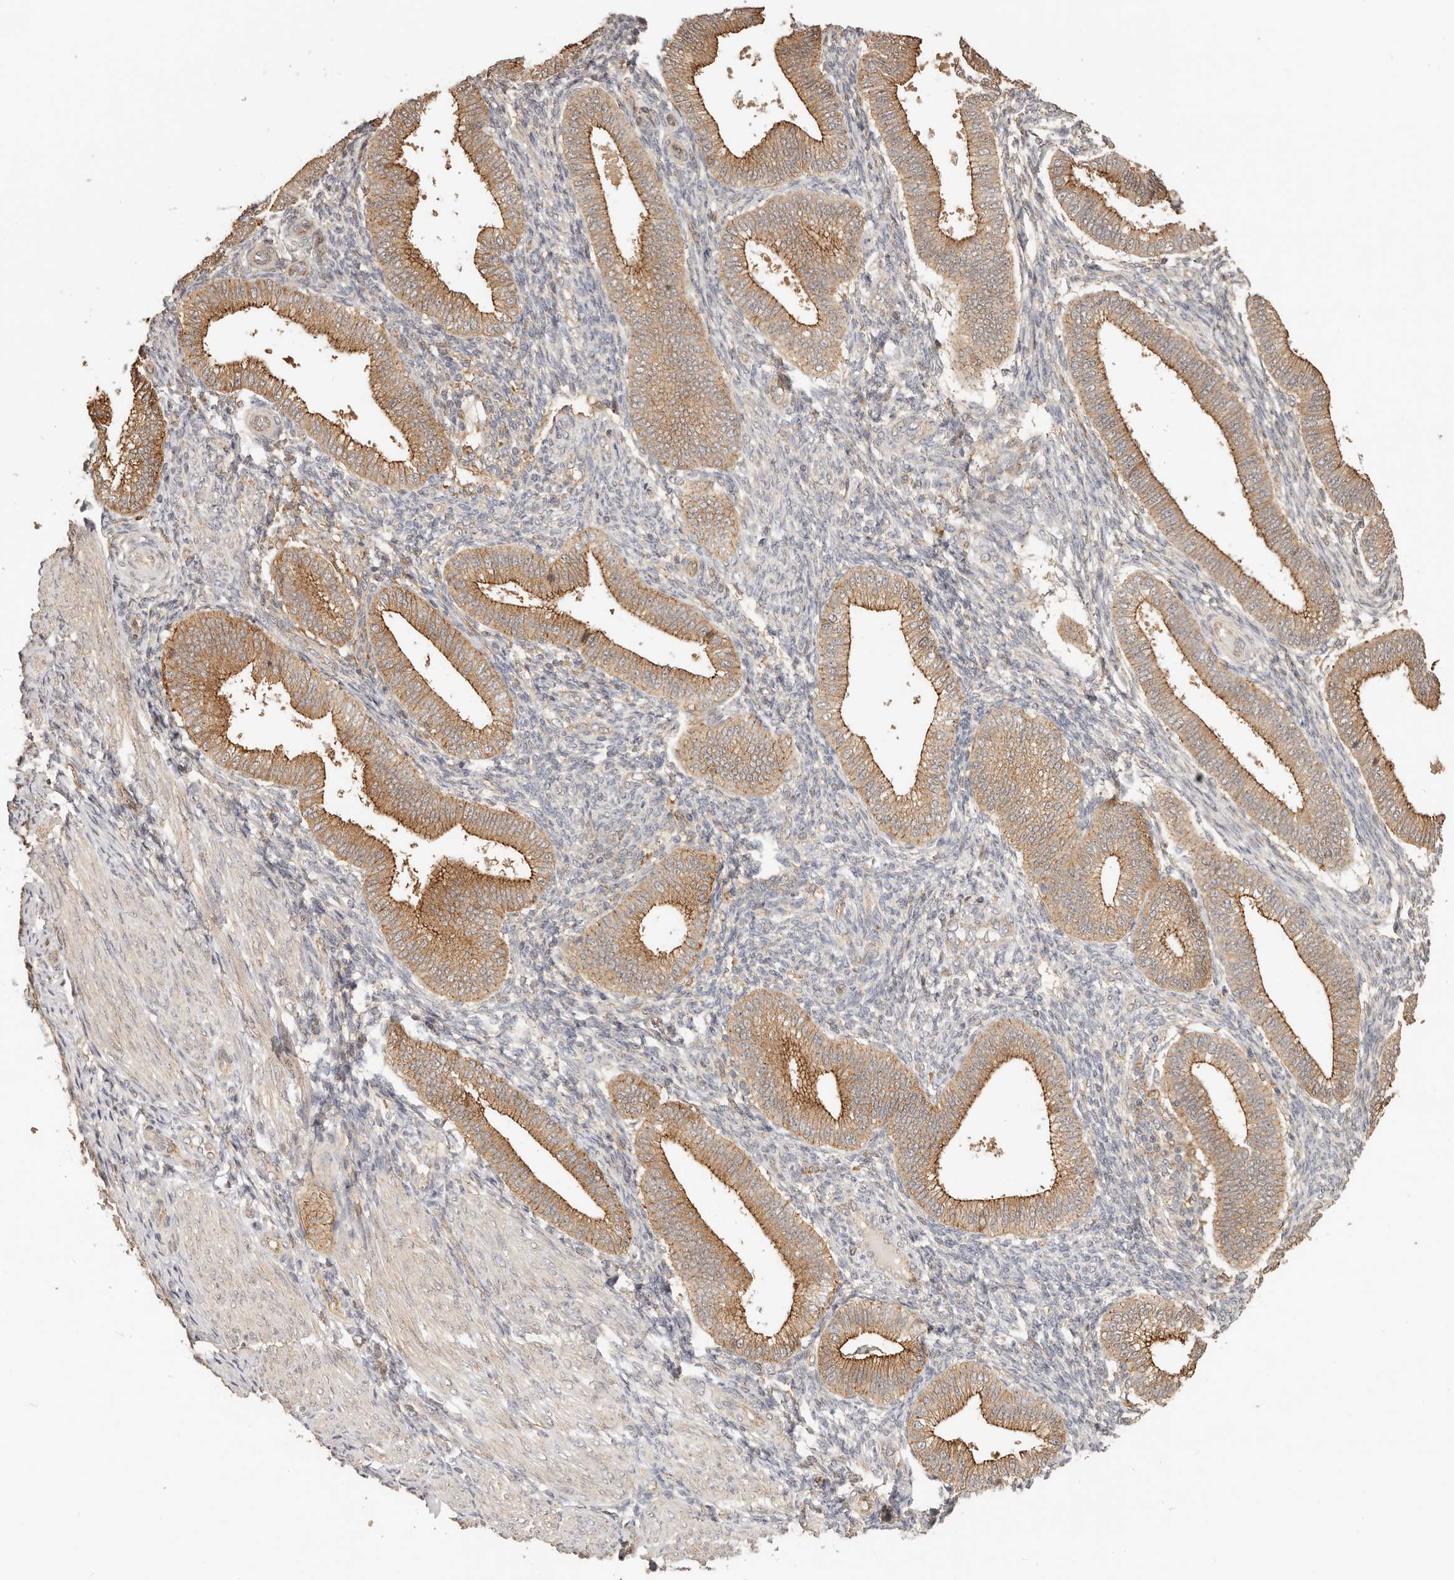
{"staining": {"intensity": "weak", "quantity": "<25%", "location": "cytoplasmic/membranous"}, "tissue": "endometrium", "cell_type": "Cells in endometrial stroma", "image_type": "normal", "snomed": [{"axis": "morphology", "description": "Normal tissue, NOS"}, {"axis": "topography", "description": "Endometrium"}], "caption": "Immunohistochemistry (IHC) image of unremarkable human endometrium stained for a protein (brown), which exhibits no expression in cells in endometrial stroma.", "gene": "AFDN", "patient": {"sex": "female", "age": 39}}